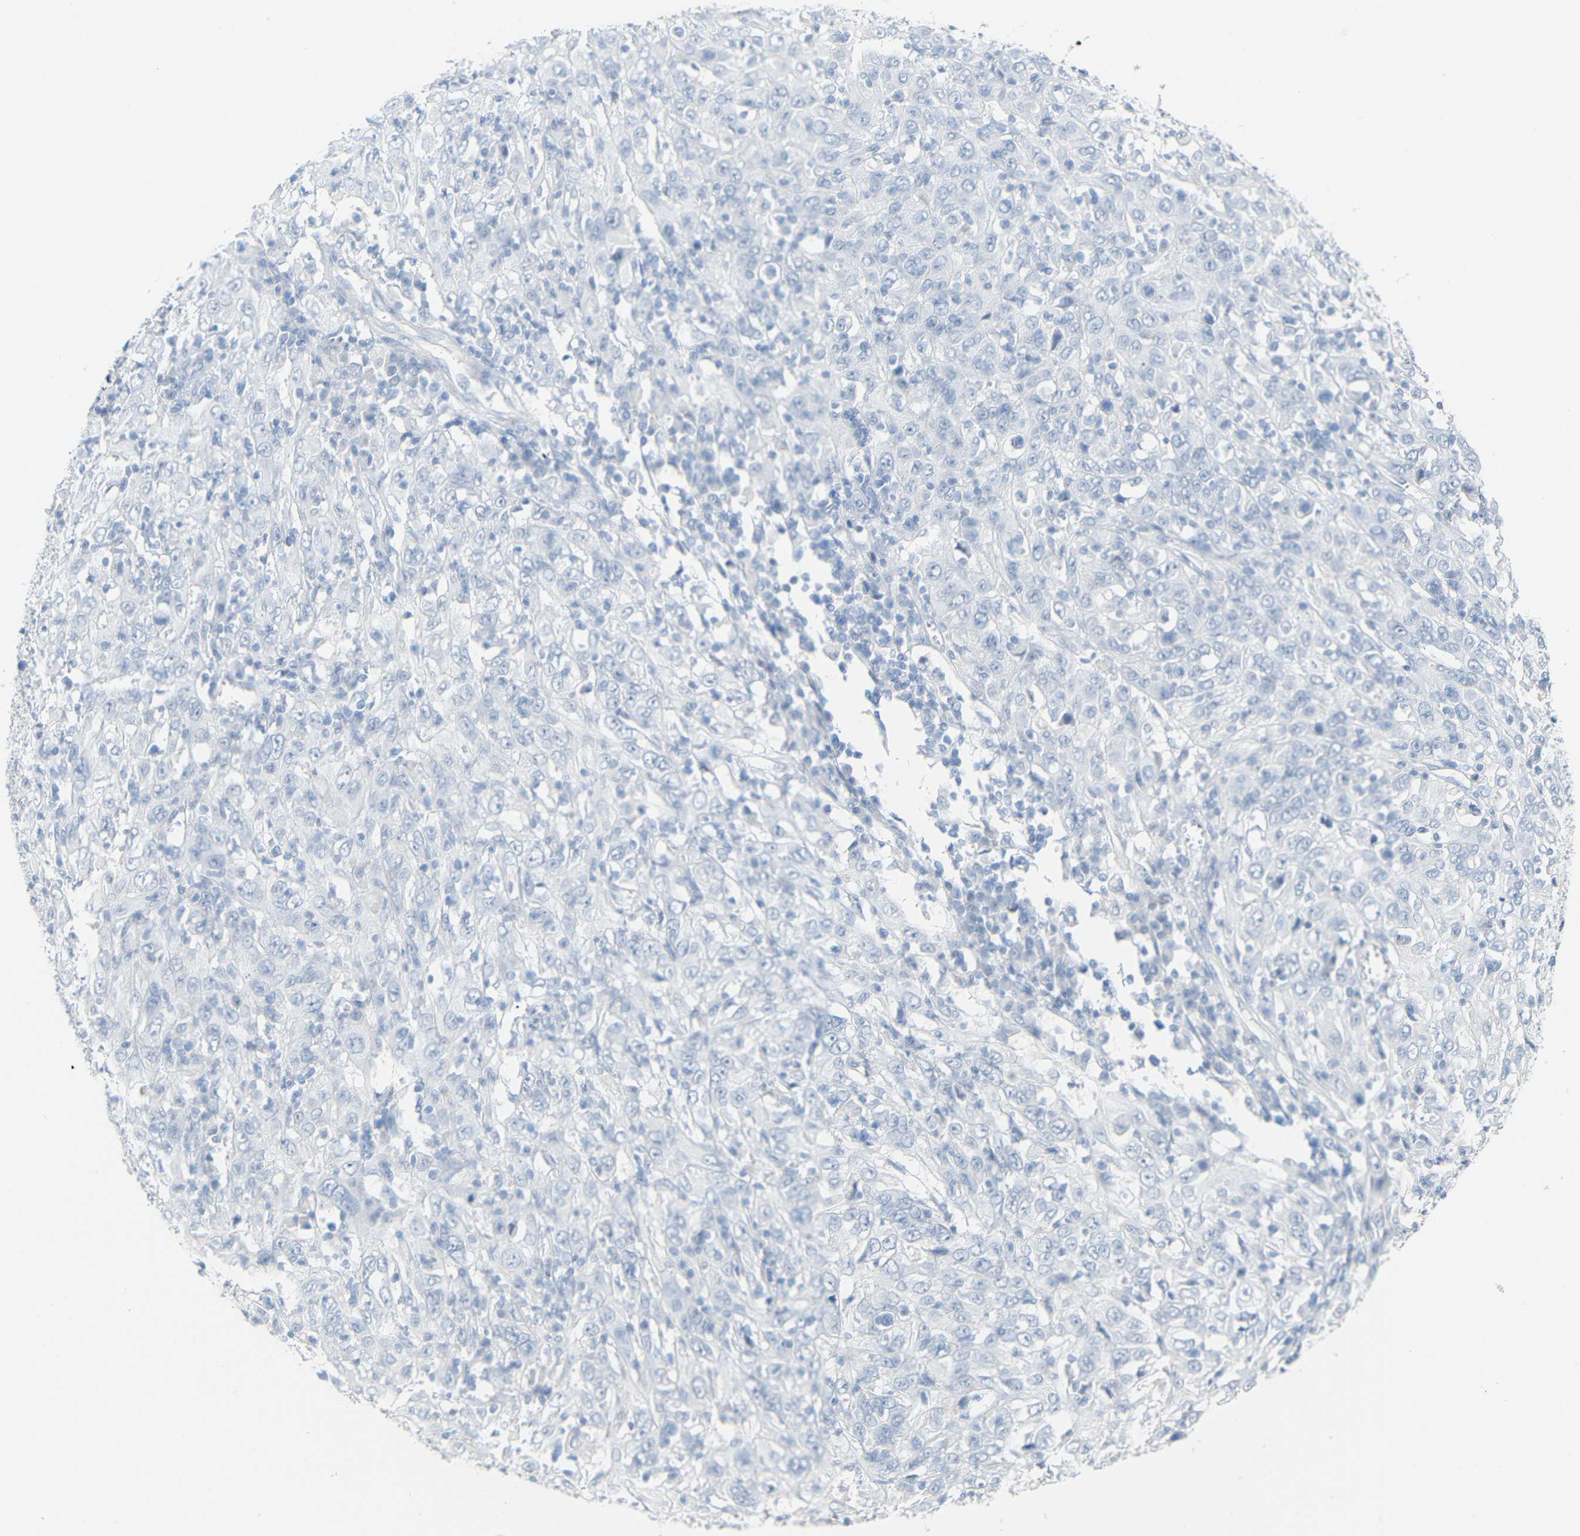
{"staining": {"intensity": "negative", "quantity": "none", "location": "none"}, "tissue": "cervical cancer", "cell_type": "Tumor cells", "image_type": "cancer", "snomed": [{"axis": "morphology", "description": "Squamous cell carcinoma, NOS"}, {"axis": "topography", "description": "Cervix"}], "caption": "Immunohistochemistry (IHC) photomicrograph of human cervical cancer (squamous cell carcinoma) stained for a protein (brown), which exhibits no staining in tumor cells. (Stains: DAB immunohistochemistry (IHC) with hematoxylin counter stain, Microscopy: brightfield microscopy at high magnification).", "gene": "OPN1SW", "patient": {"sex": "female", "age": 46}}